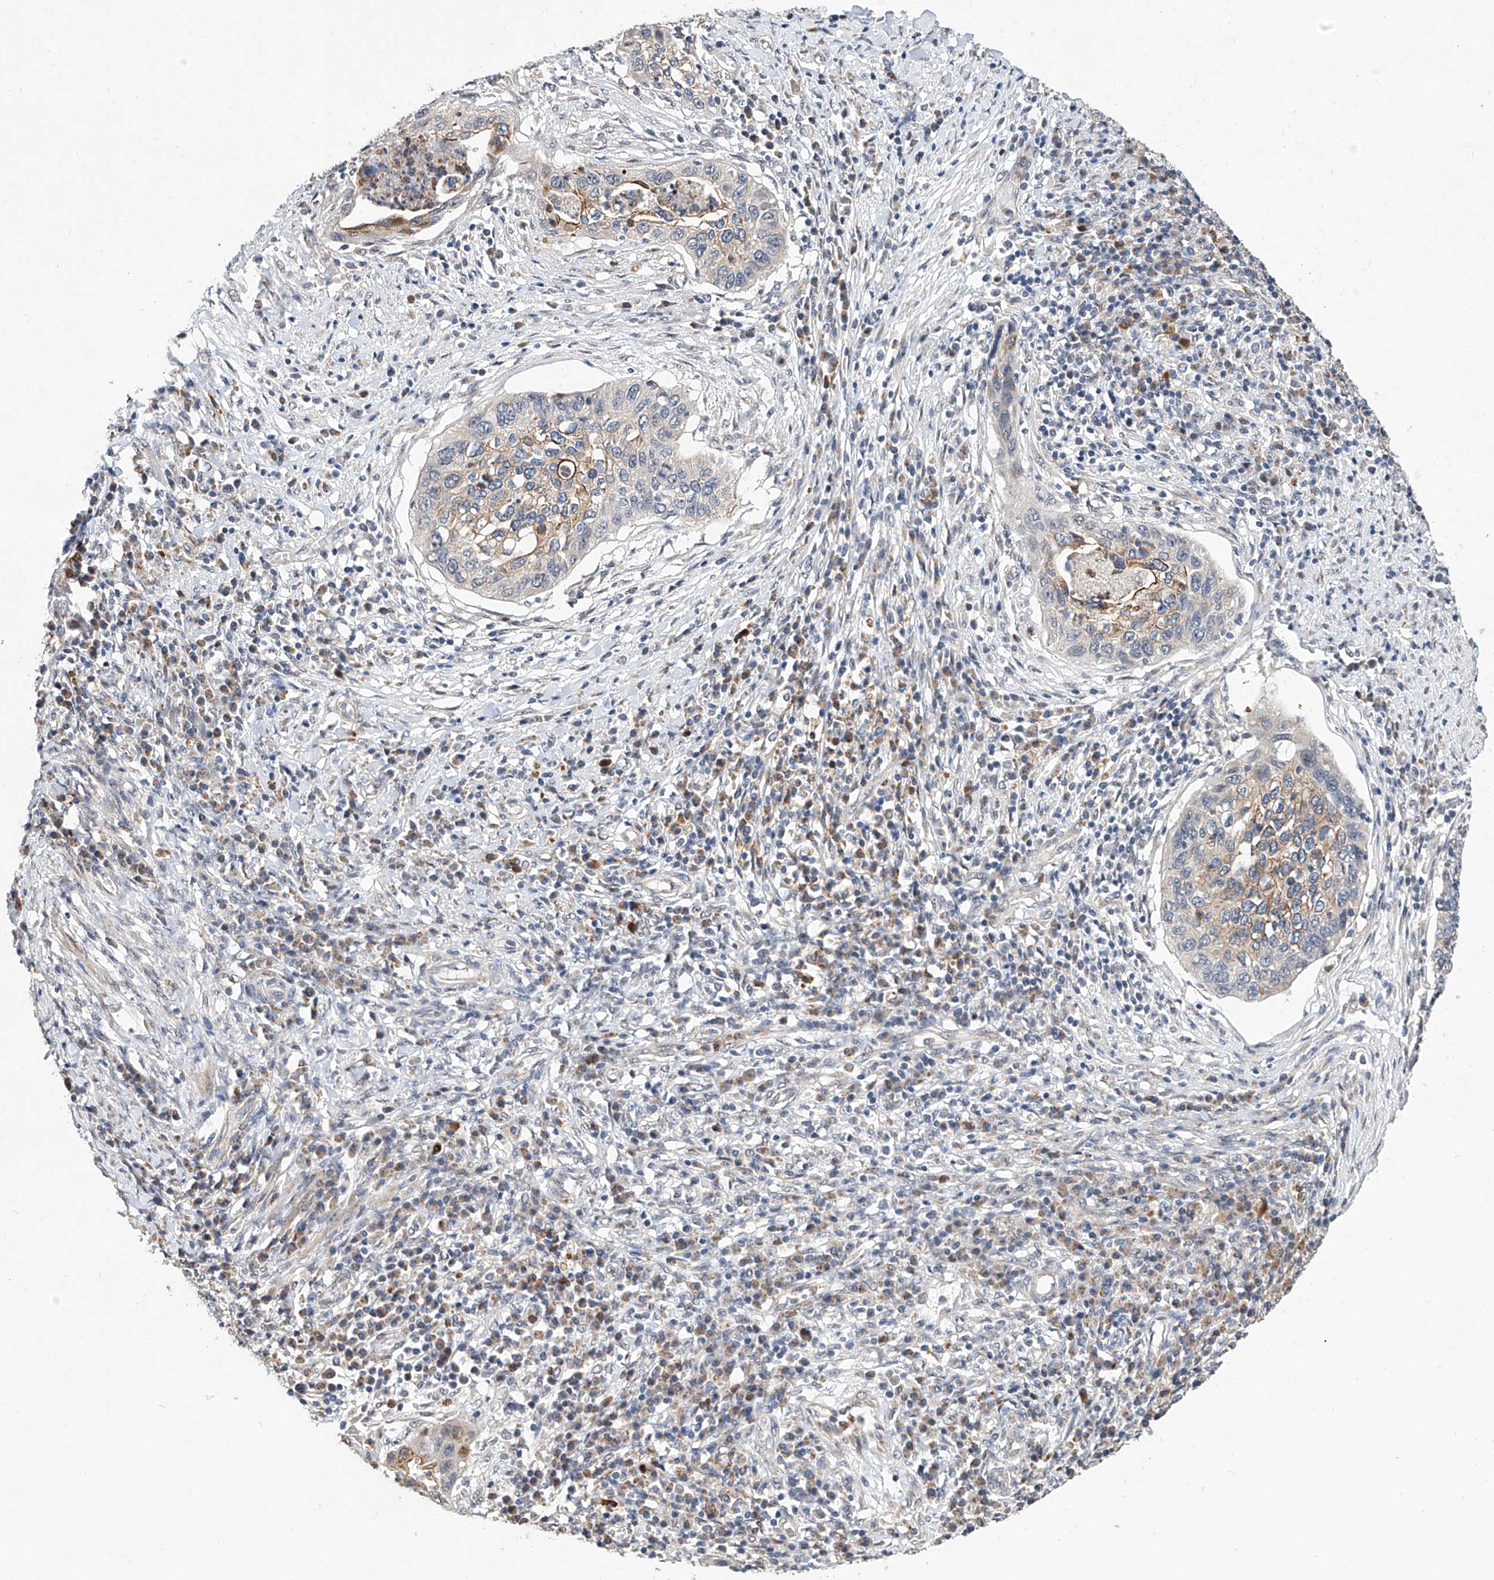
{"staining": {"intensity": "moderate", "quantity": "<25%", "location": "cytoplasmic/membranous"}, "tissue": "cervical cancer", "cell_type": "Tumor cells", "image_type": "cancer", "snomed": [{"axis": "morphology", "description": "Squamous cell carcinoma, NOS"}, {"axis": "topography", "description": "Cervix"}], "caption": "Protein expression analysis of human cervical cancer (squamous cell carcinoma) reveals moderate cytoplasmic/membranous expression in about <25% of tumor cells.", "gene": "MFSD4B", "patient": {"sex": "female", "age": 38}}